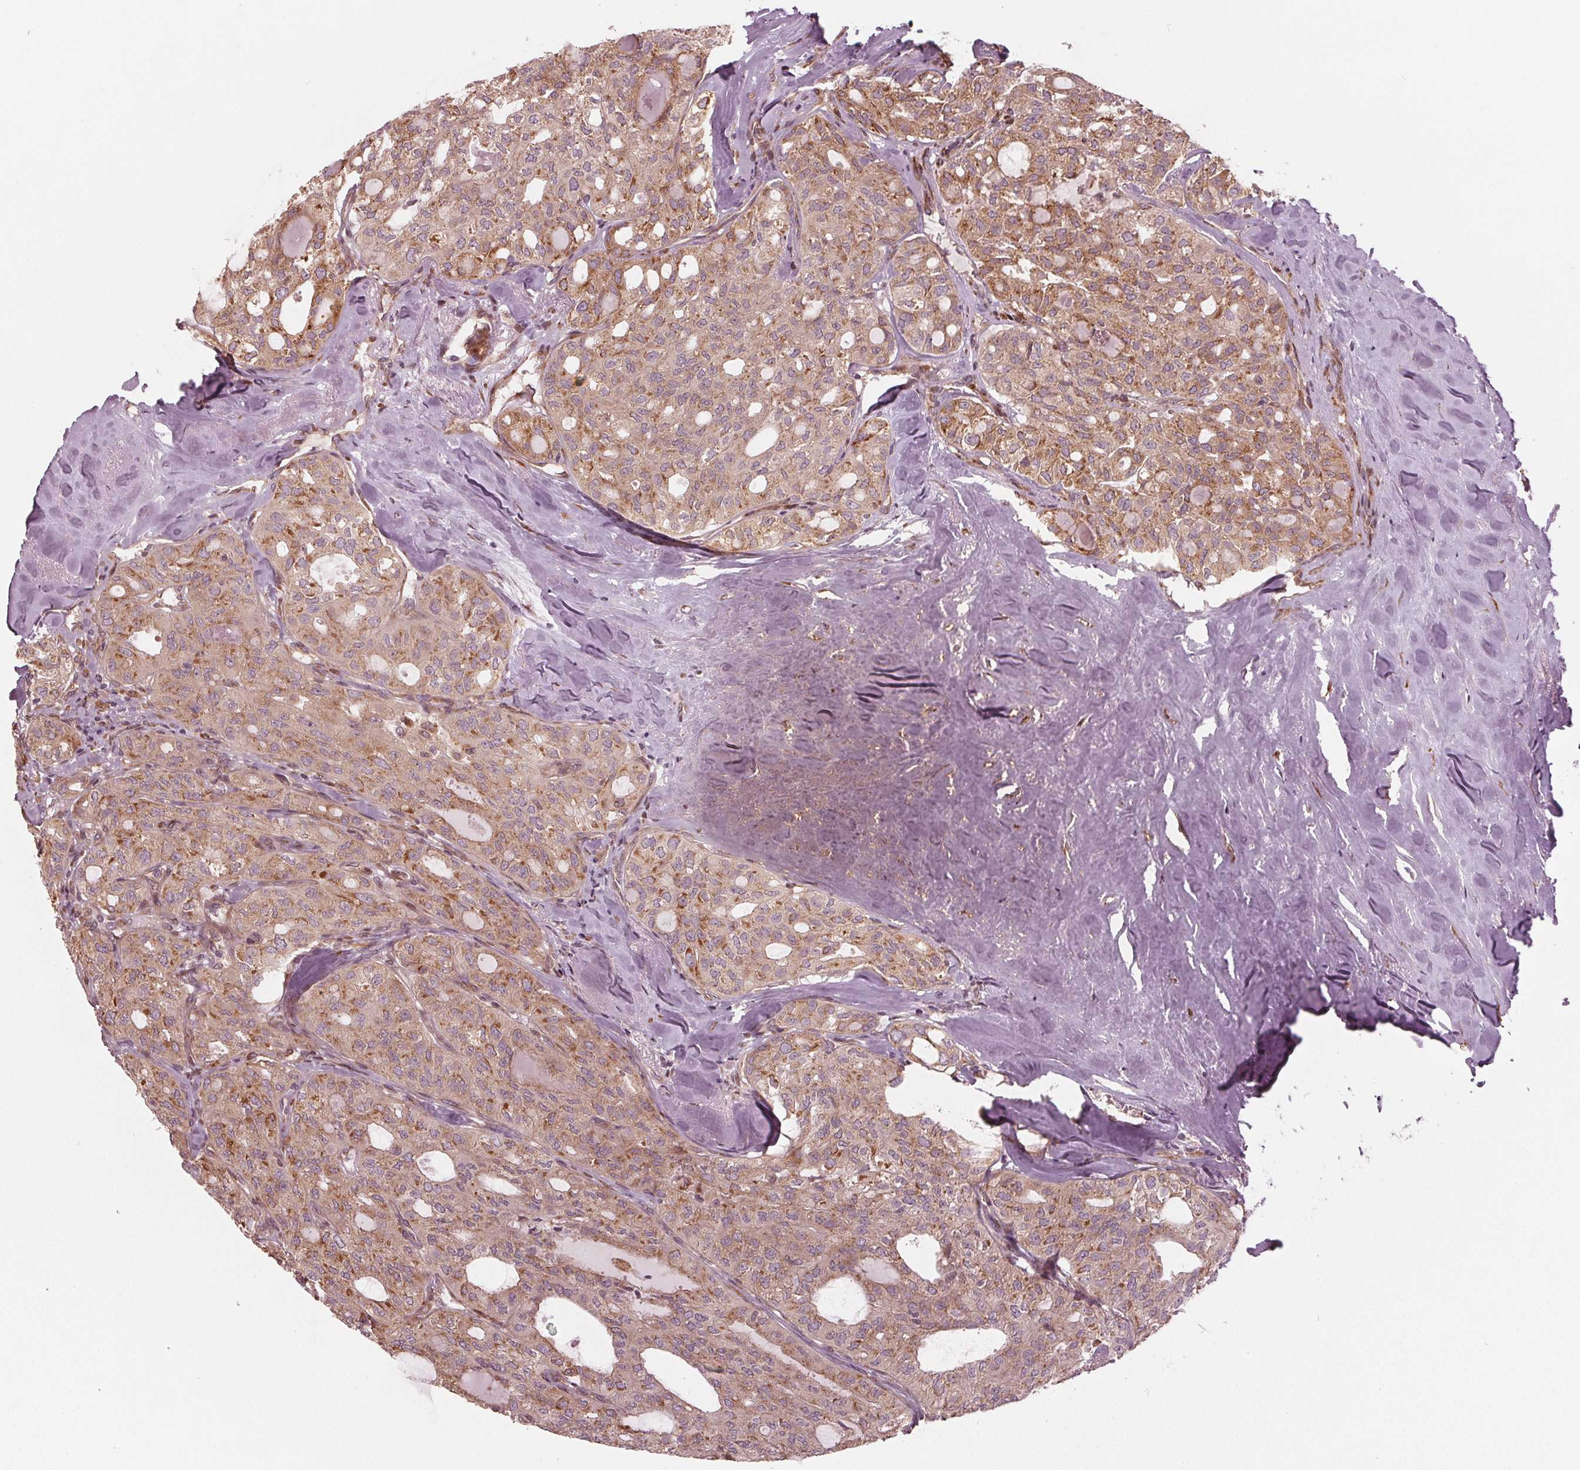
{"staining": {"intensity": "moderate", "quantity": ">75%", "location": "cytoplasmic/membranous"}, "tissue": "thyroid cancer", "cell_type": "Tumor cells", "image_type": "cancer", "snomed": [{"axis": "morphology", "description": "Follicular adenoma carcinoma, NOS"}, {"axis": "topography", "description": "Thyroid gland"}], "caption": "Follicular adenoma carcinoma (thyroid) stained with DAB (3,3'-diaminobenzidine) IHC exhibits medium levels of moderate cytoplasmic/membranous staining in about >75% of tumor cells.", "gene": "CMIP", "patient": {"sex": "male", "age": 75}}